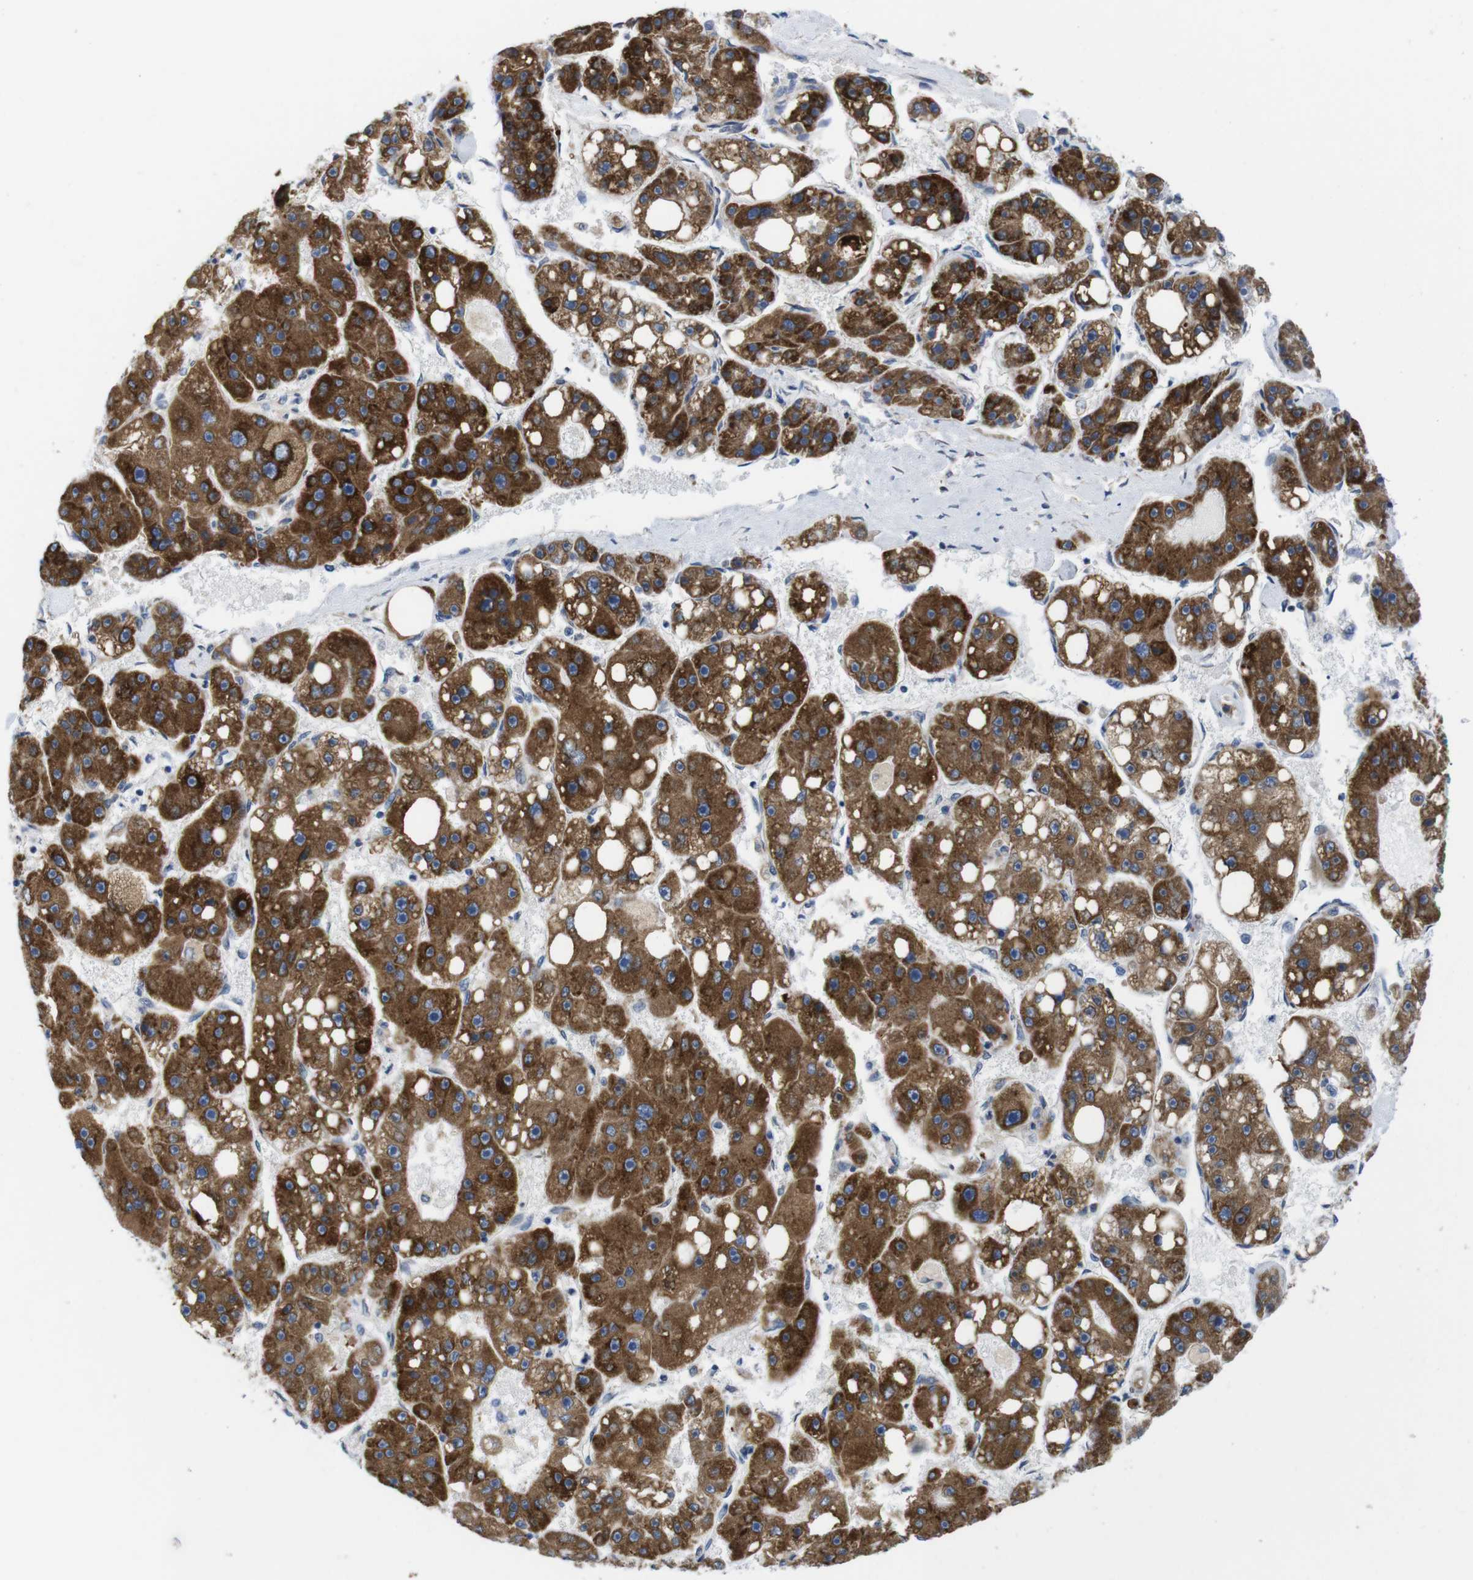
{"staining": {"intensity": "strong", "quantity": ">75%", "location": "cytoplasmic/membranous"}, "tissue": "liver cancer", "cell_type": "Tumor cells", "image_type": "cancer", "snomed": [{"axis": "morphology", "description": "Carcinoma, Hepatocellular, NOS"}, {"axis": "topography", "description": "Liver"}], "caption": "Liver cancer (hepatocellular carcinoma) stained with a brown dye exhibits strong cytoplasmic/membranous positive positivity in approximately >75% of tumor cells.", "gene": "HACD3", "patient": {"sex": "female", "age": 61}}